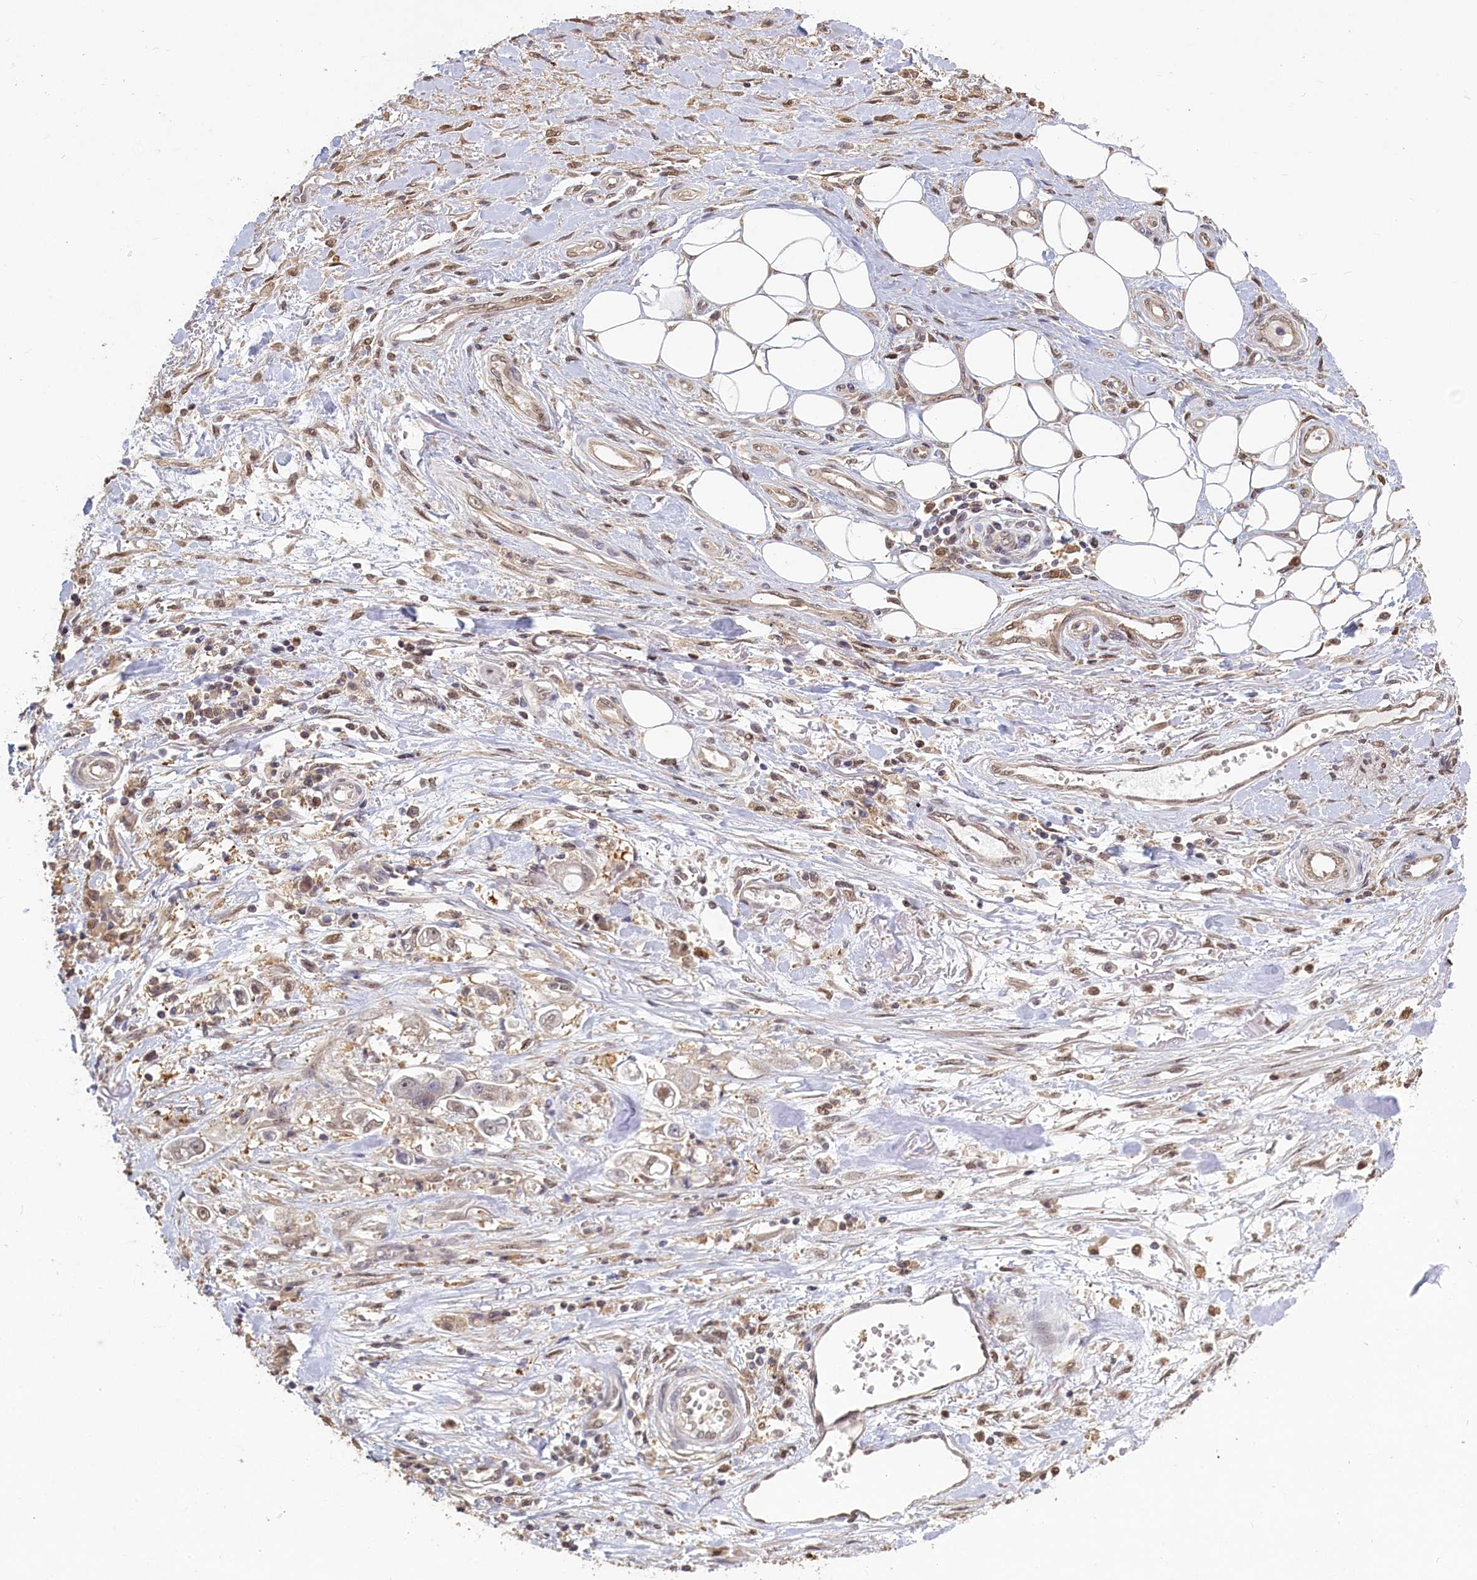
{"staining": {"intensity": "negative", "quantity": "none", "location": "none"}, "tissue": "stomach cancer", "cell_type": "Tumor cells", "image_type": "cancer", "snomed": [{"axis": "morphology", "description": "Adenocarcinoma, NOS"}, {"axis": "topography", "description": "Stomach"}], "caption": "Immunohistochemistry of human stomach adenocarcinoma exhibits no staining in tumor cells. Nuclei are stained in blue.", "gene": "UCHL3", "patient": {"sex": "male", "age": 62}}